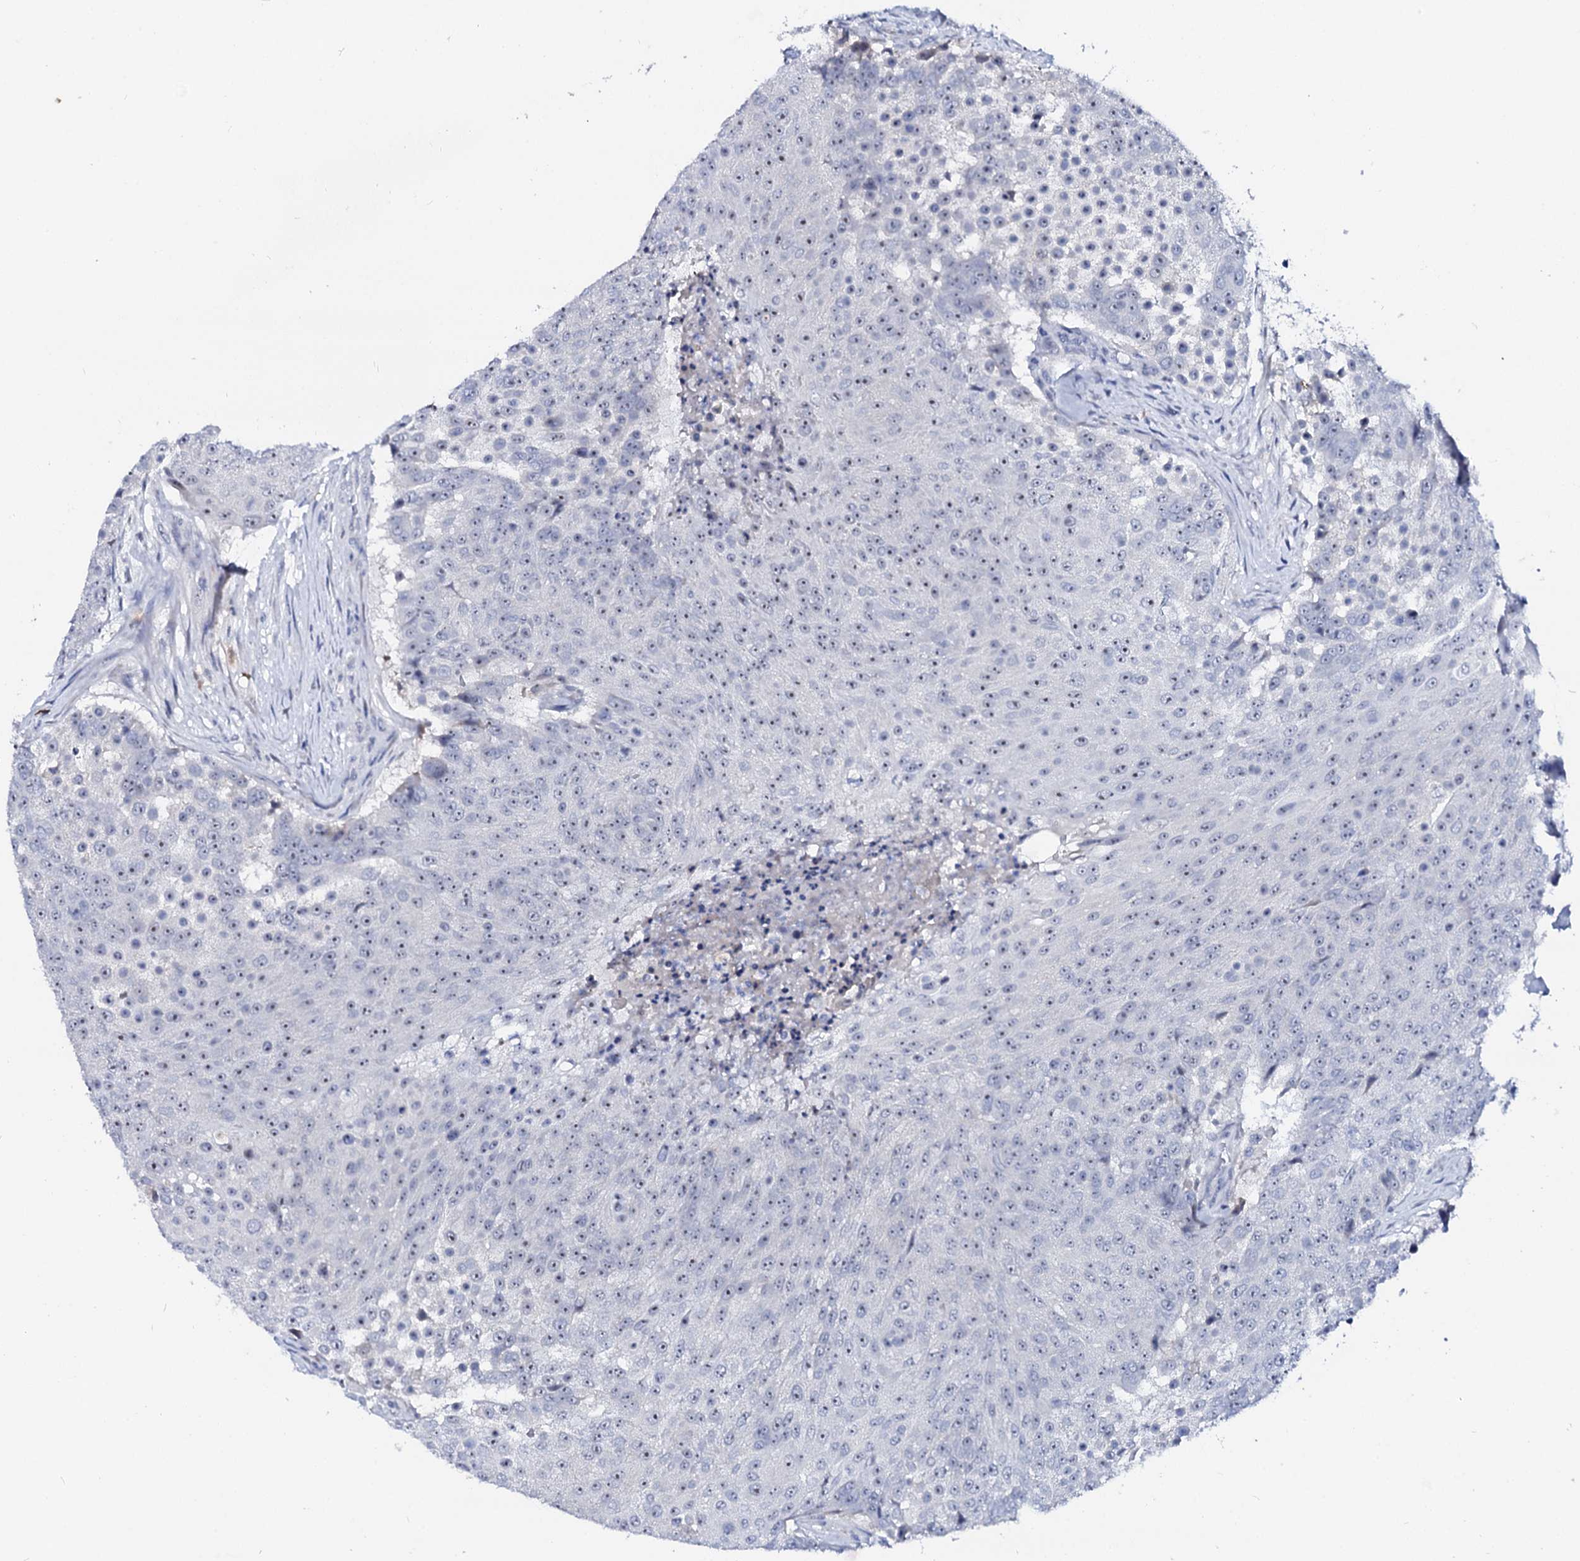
{"staining": {"intensity": "weak", "quantity": "25%-75%", "location": "nuclear"}, "tissue": "urothelial cancer", "cell_type": "Tumor cells", "image_type": "cancer", "snomed": [{"axis": "morphology", "description": "Urothelial carcinoma, High grade"}, {"axis": "topography", "description": "Urinary bladder"}], "caption": "IHC (DAB) staining of human urothelial carcinoma (high-grade) shows weak nuclear protein staining in about 25%-75% of tumor cells.", "gene": "BTBD16", "patient": {"sex": "female", "age": 63}}